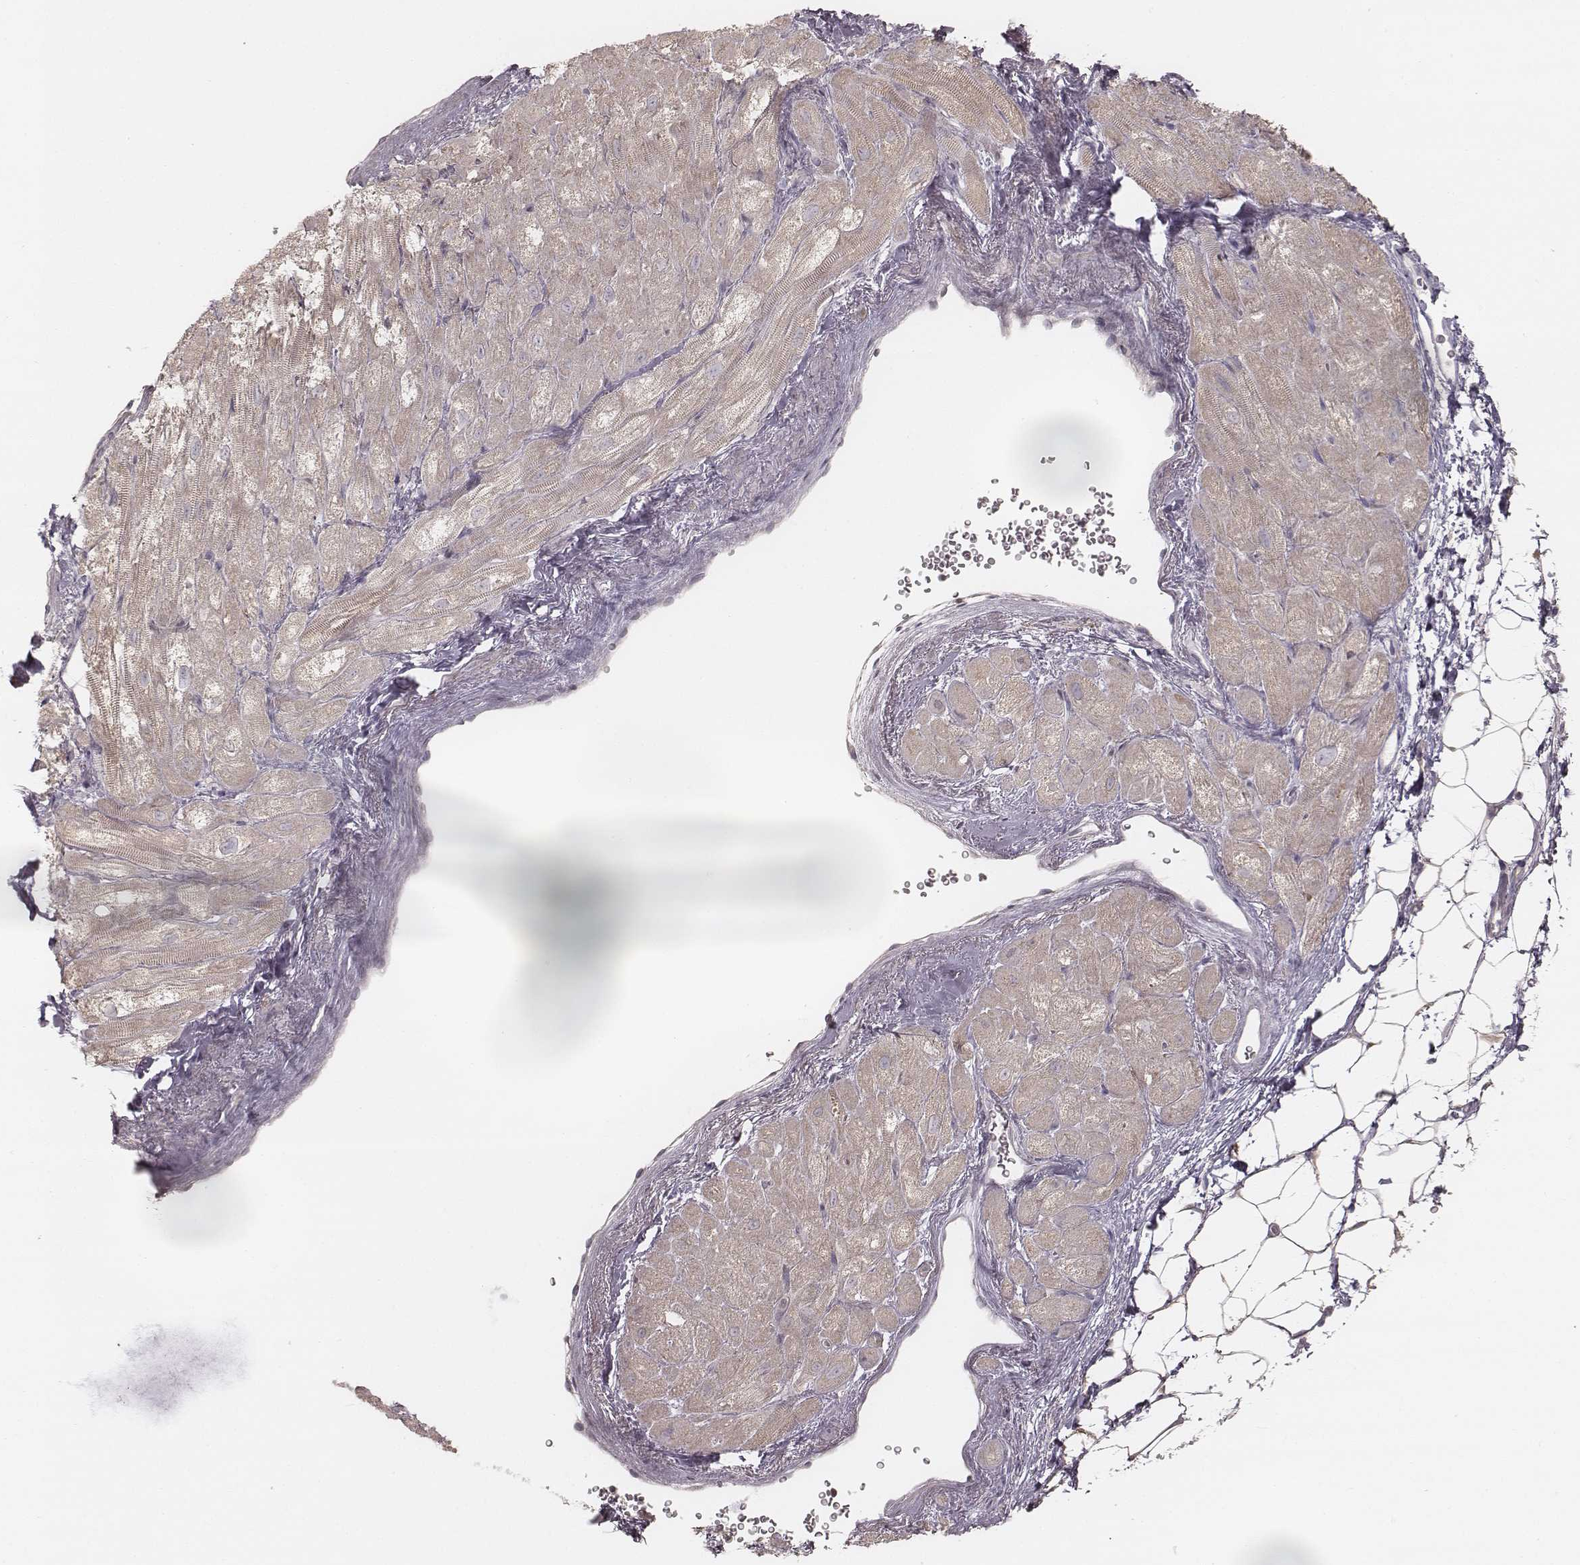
{"staining": {"intensity": "negative", "quantity": "none", "location": "none"}, "tissue": "heart muscle", "cell_type": "Cardiomyocytes", "image_type": "normal", "snomed": [{"axis": "morphology", "description": "Normal tissue, NOS"}, {"axis": "topography", "description": "Heart"}], "caption": "The image exhibits no significant staining in cardiomyocytes of heart muscle.", "gene": "TDRD5", "patient": {"sex": "female", "age": 69}}